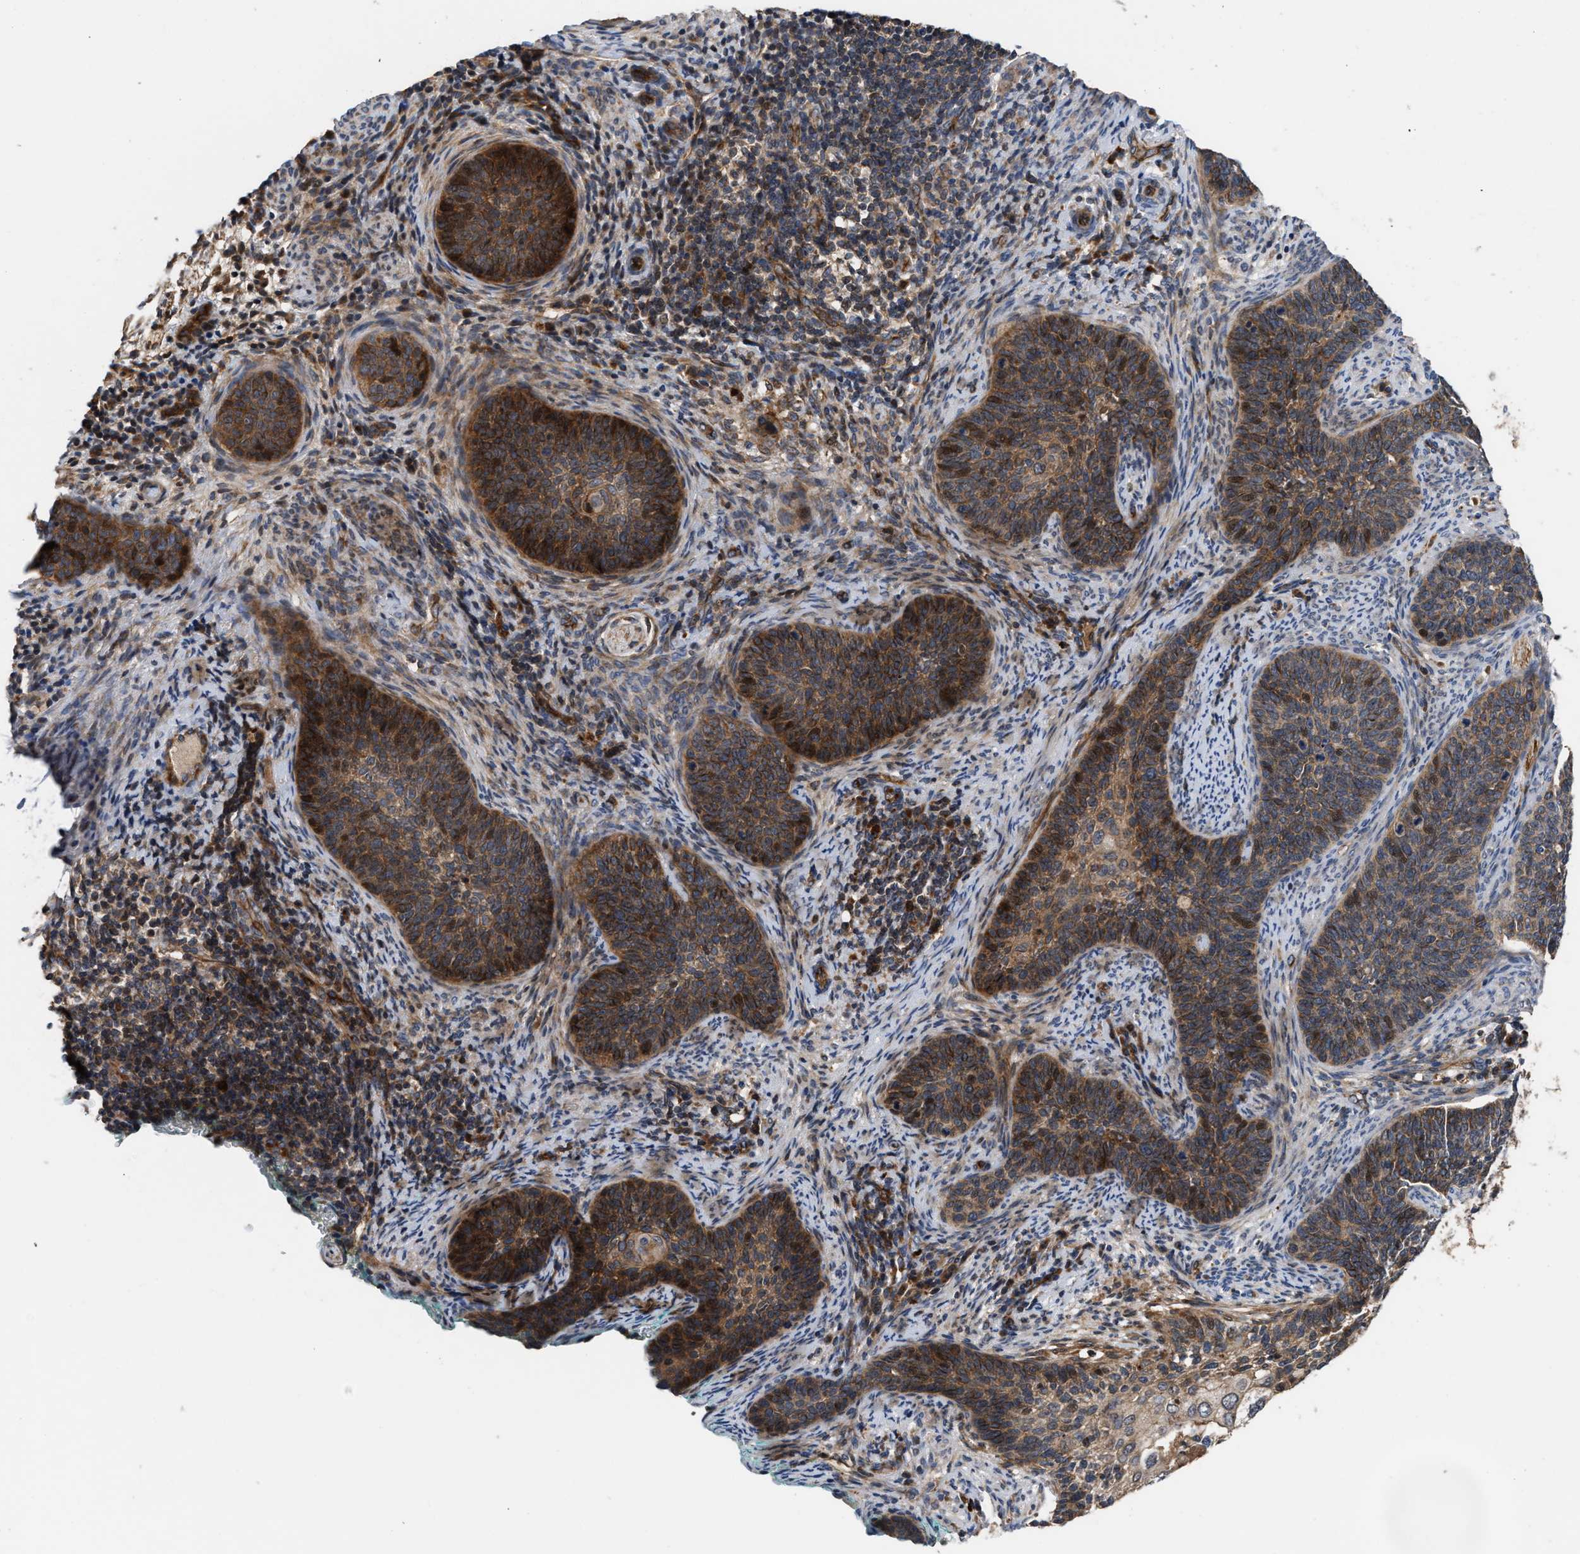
{"staining": {"intensity": "strong", "quantity": ">75%", "location": "cytoplasmic/membranous,nuclear"}, "tissue": "cervical cancer", "cell_type": "Tumor cells", "image_type": "cancer", "snomed": [{"axis": "morphology", "description": "Squamous cell carcinoma, NOS"}, {"axis": "topography", "description": "Cervix"}], "caption": "Immunohistochemistry (IHC) photomicrograph of neoplastic tissue: human cervical cancer stained using immunohistochemistry exhibits high levels of strong protein expression localized specifically in the cytoplasmic/membranous and nuclear of tumor cells, appearing as a cytoplasmic/membranous and nuclear brown color.", "gene": "STAU1", "patient": {"sex": "female", "age": 33}}